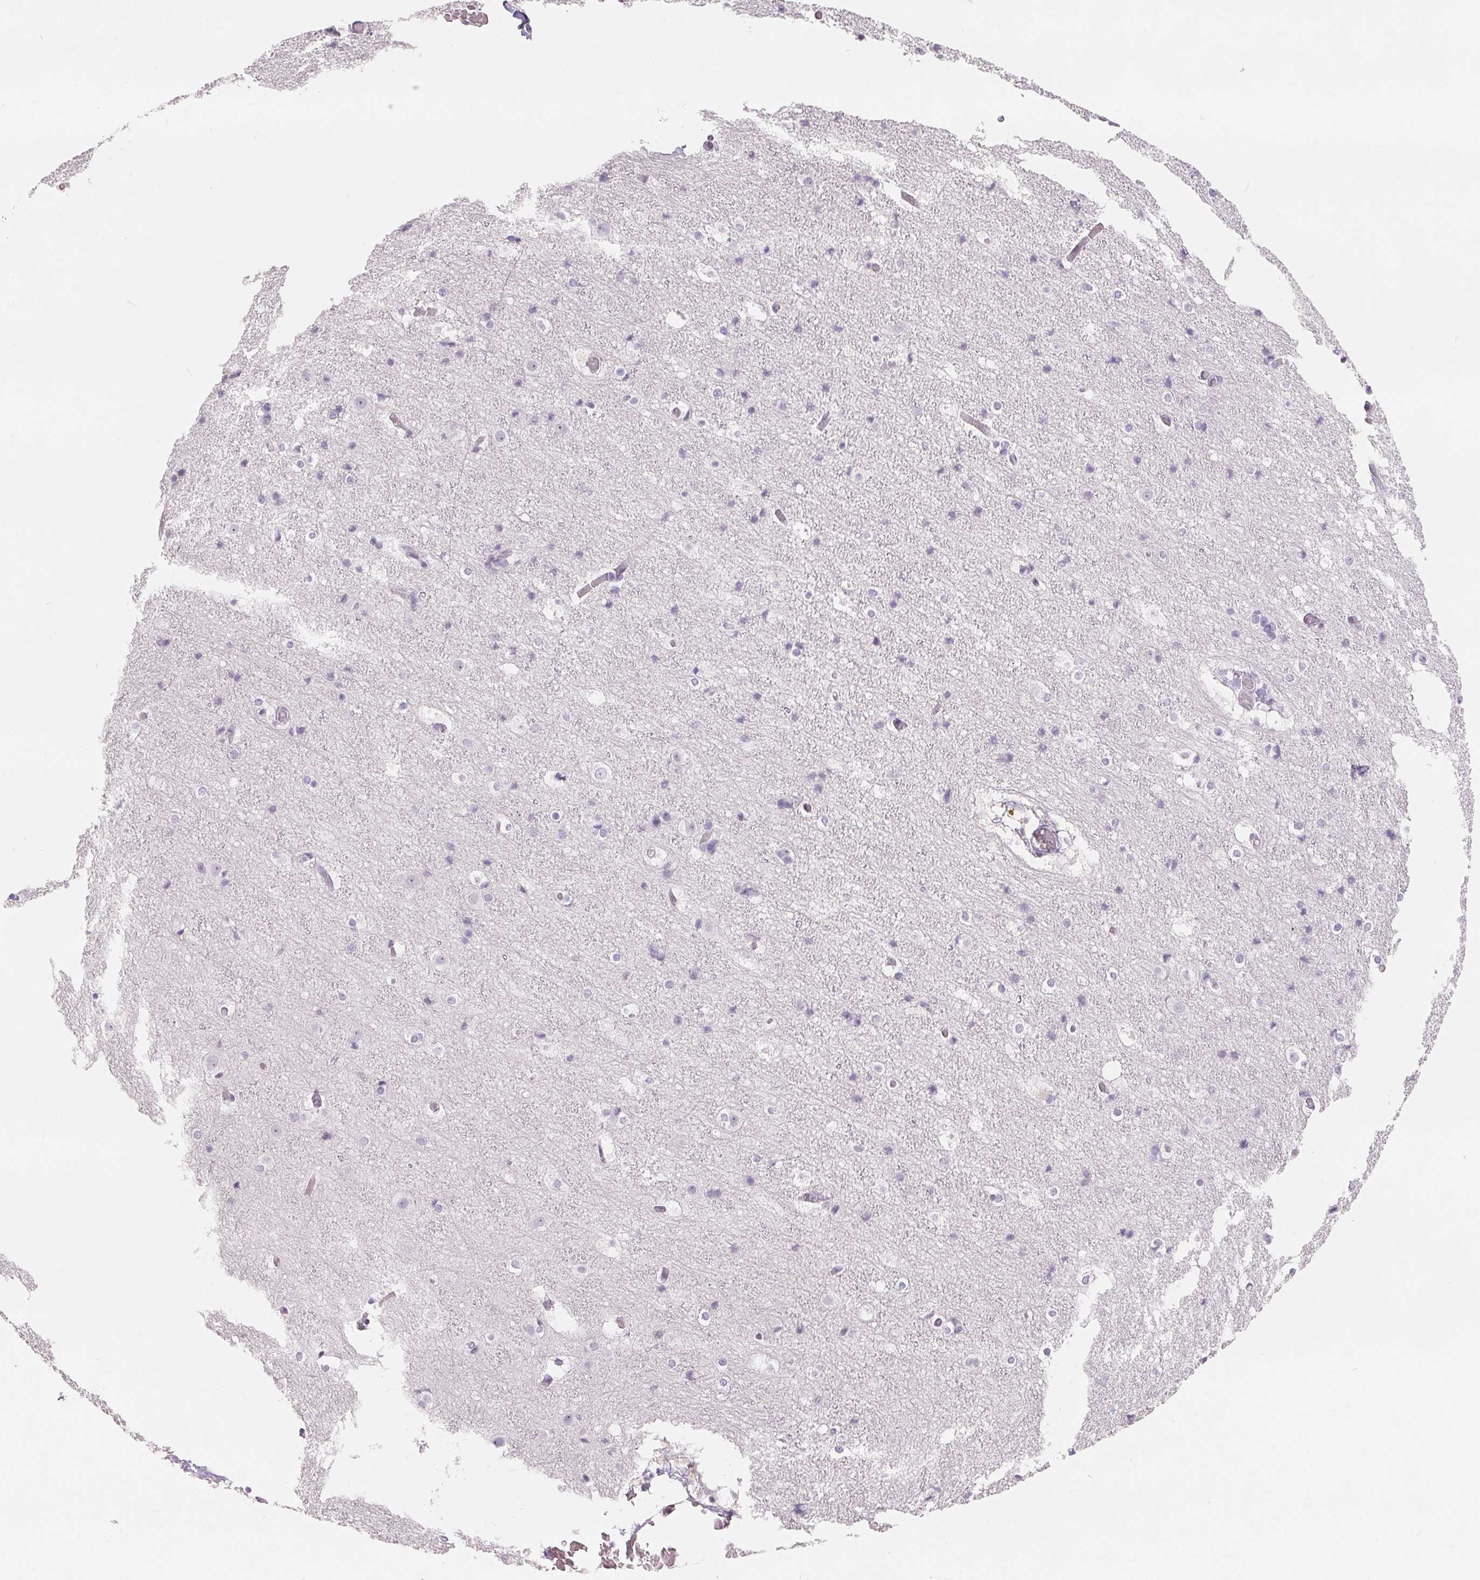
{"staining": {"intensity": "negative", "quantity": "none", "location": "none"}, "tissue": "cerebral cortex", "cell_type": "Endothelial cells", "image_type": "normal", "snomed": [{"axis": "morphology", "description": "Normal tissue, NOS"}, {"axis": "topography", "description": "Cerebral cortex"}], "caption": "Human cerebral cortex stained for a protein using immunohistochemistry (IHC) displays no positivity in endothelial cells.", "gene": "CD69", "patient": {"sex": "female", "age": 52}}